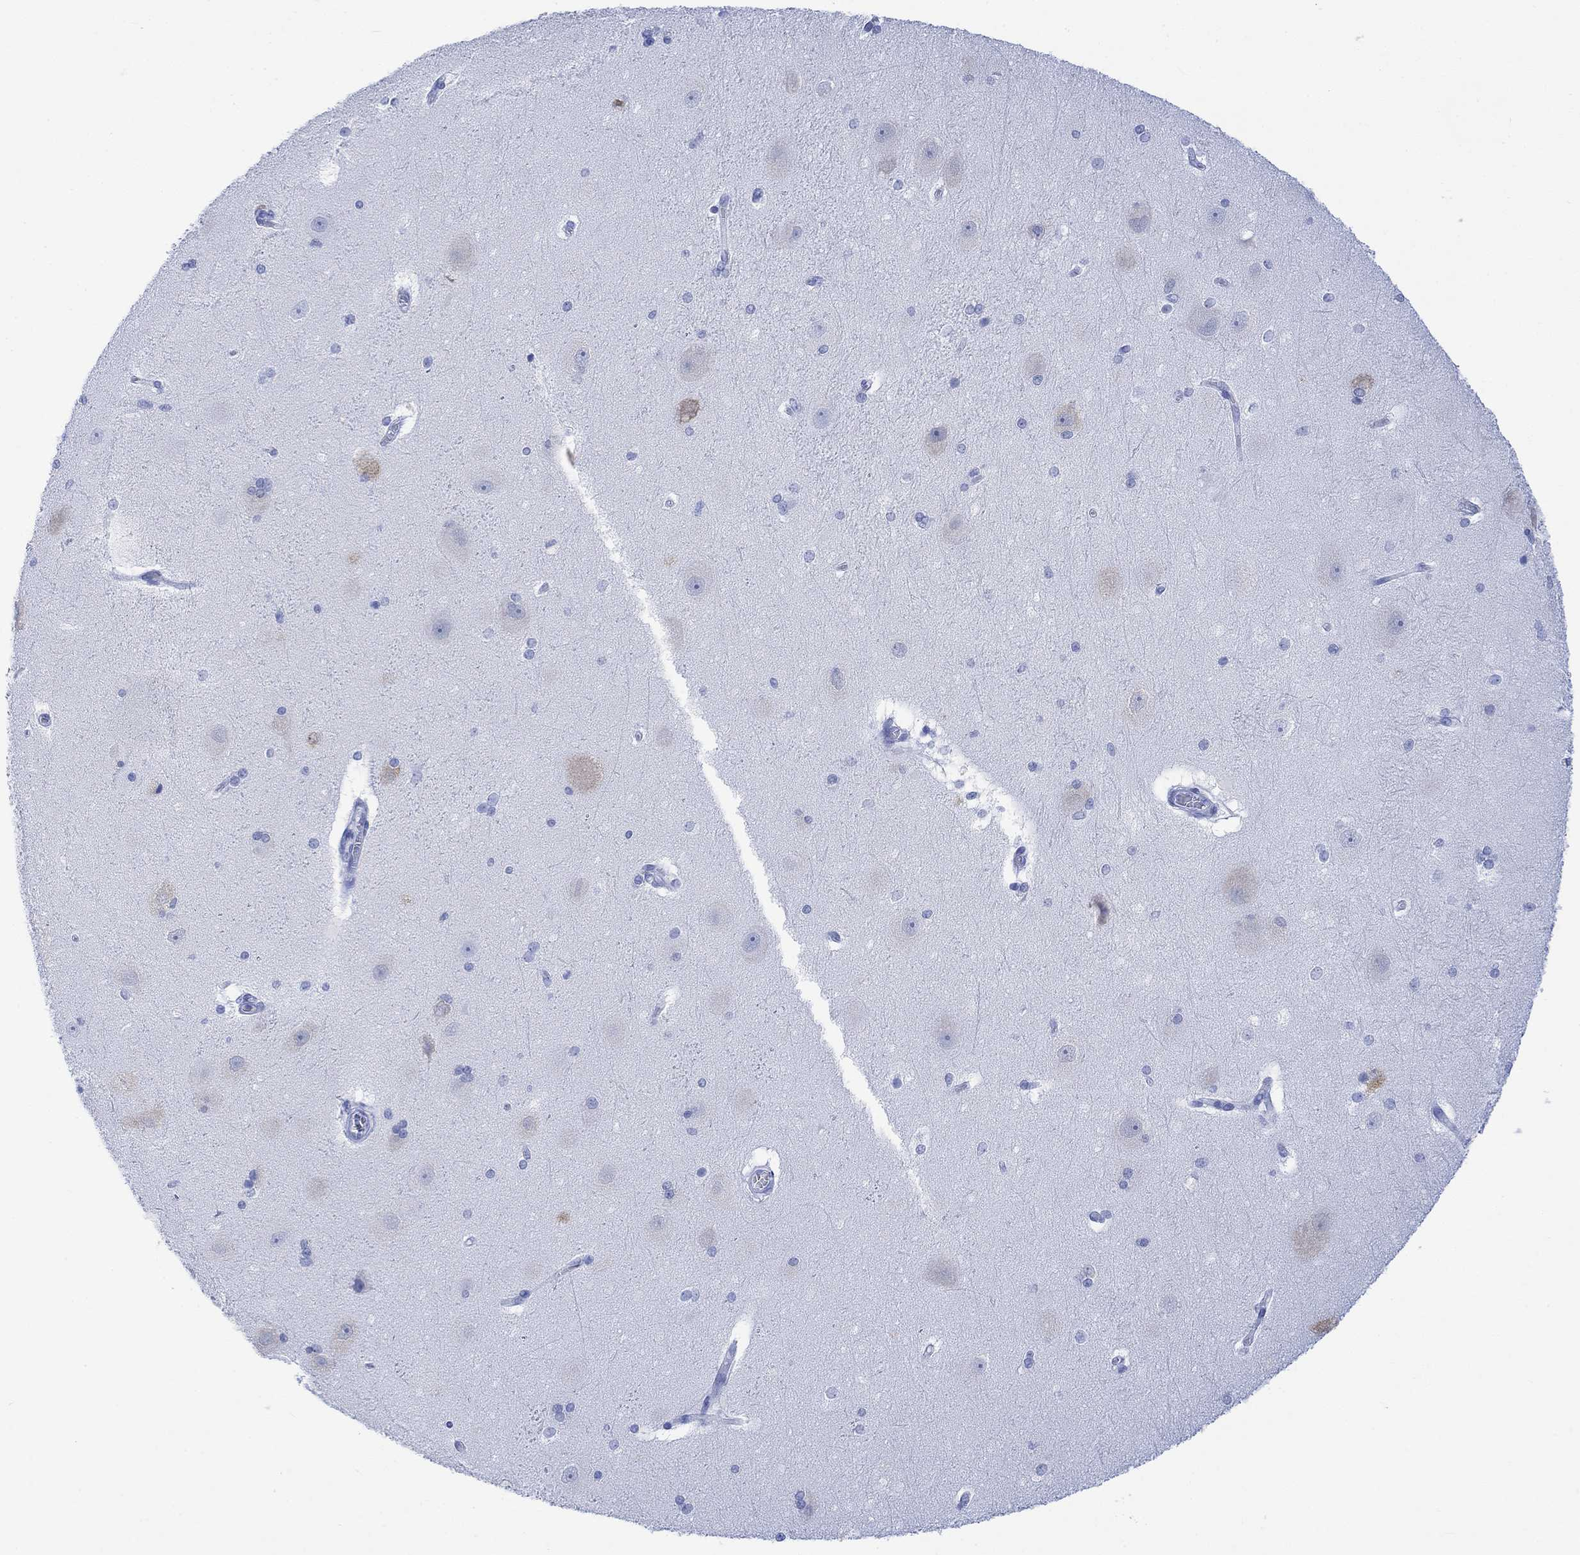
{"staining": {"intensity": "negative", "quantity": "none", "location": "none"}, "tissue": "hippocampus", "cell_type": "Glial cells", "image_type": "normal", "snomed": [{"axis": "morphology", "description": "Normal tissue, NOS"}, {"axis": "topography", "description": "Cerebral cortex"}, {"axis": "topography", "description": "Hippocampus"}], "caption": "Histopathology image shows no significant protein expression in glial cells of normal hippocampus.", "gene": "CELF4", "patient": {"sex": "female", "age": 19}}